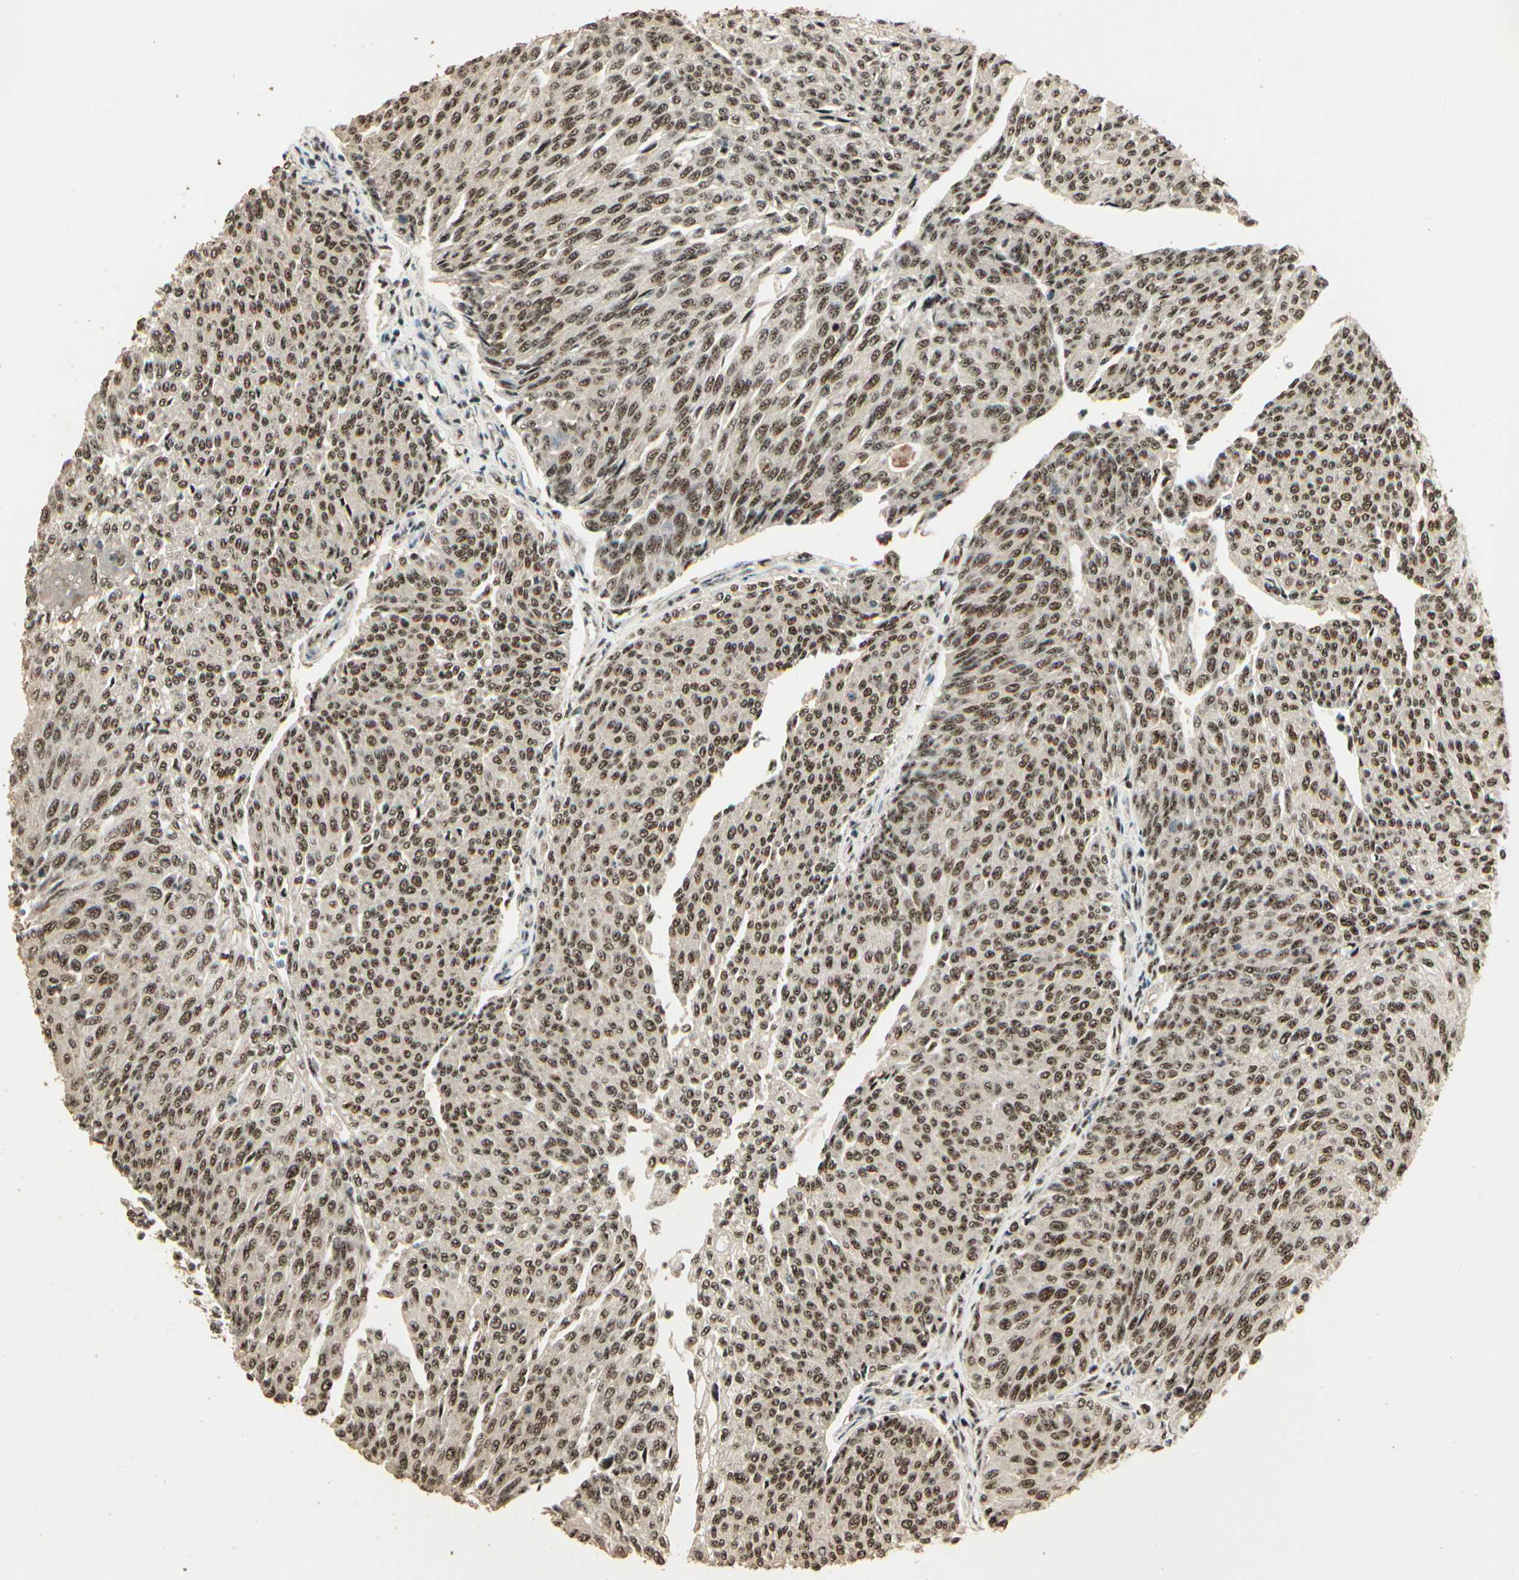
{"staining": {"intensity": "moderate", "quantity": ">75%", "location": "nuclear"}, "tissue": "urothelial cancer", "cell_type": "Tumor cells", "image_type": "cancer", "snomed": [{"axis": "morphology", "description": "Urothelial carcinoma, Low grade"}, {"axis": "topography", "description": "Urinary bladder"}], "caption": "Moderate nuclear staining for a protein is present in about >75% of tumor cells of low-grade urothelial carcinoma using immunohistochemistry.", "gene": "RBM25", "patient": {"sex": "female", "age": 79}}